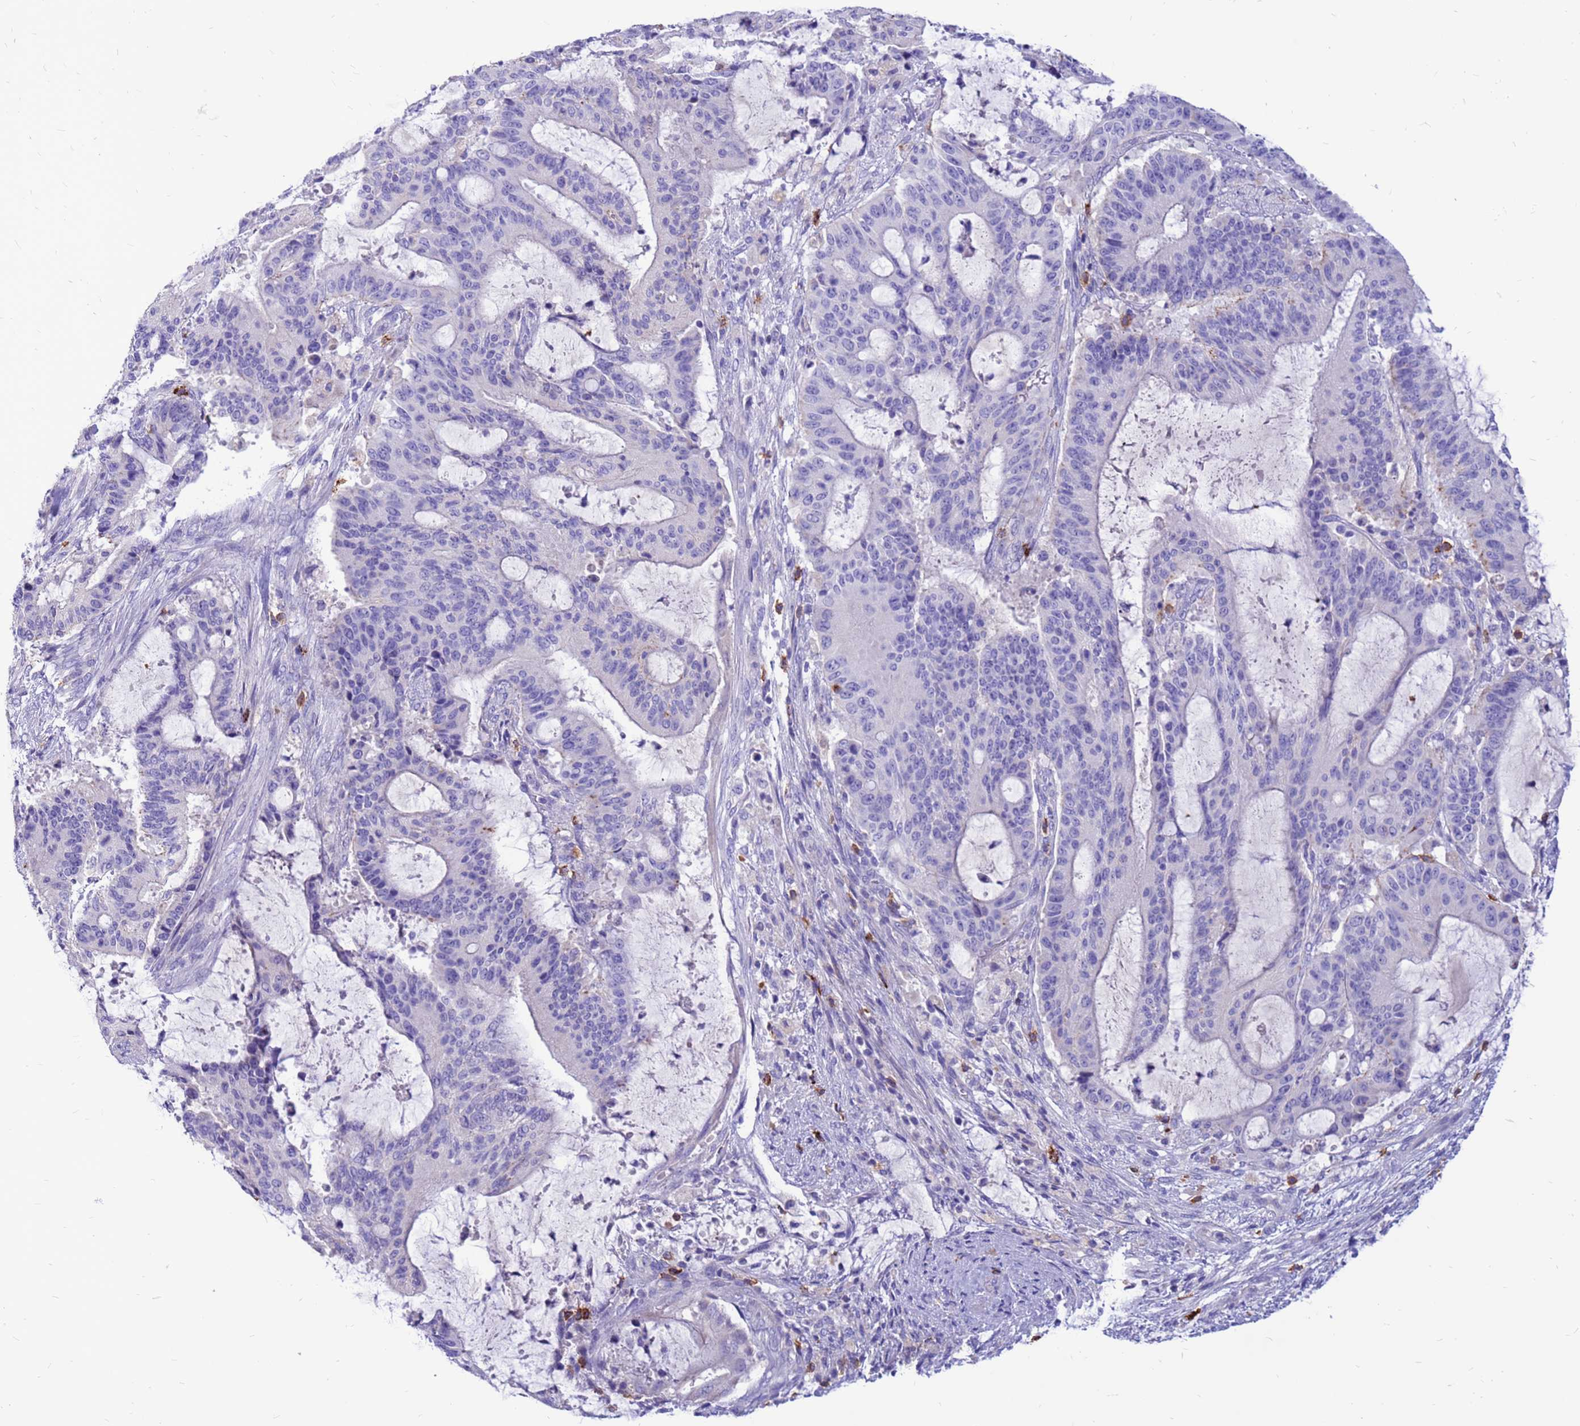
{"staining": {"intensity": "negative", "quantity": "none", "location": "none"}, "tissue": "liver cancer", "cell_type": "Tumor cells", "image_type": "cancer", "snomed": [{"axis": "morphology", "description": "Normal tissue, NOS"}, {"axis": "morphology", "description": "Cholangiocarcinoma"}, {"axis": "topography", "description": "Liver"}, {"axis": "topography", "description": "Peripheral nerve tissue"}], "caption": "Immunohistochemistry histopathology image of human liver cancer (cholangiocarcinoma) stained for a protein (brown), which exhibits no positivity in tumor cells. (Brightfield microscopy of DAB immunohistochemistry (IHC) at high magnification).", "gene": "PDE10A", "patient": {"sex": "female", "age": 73}}